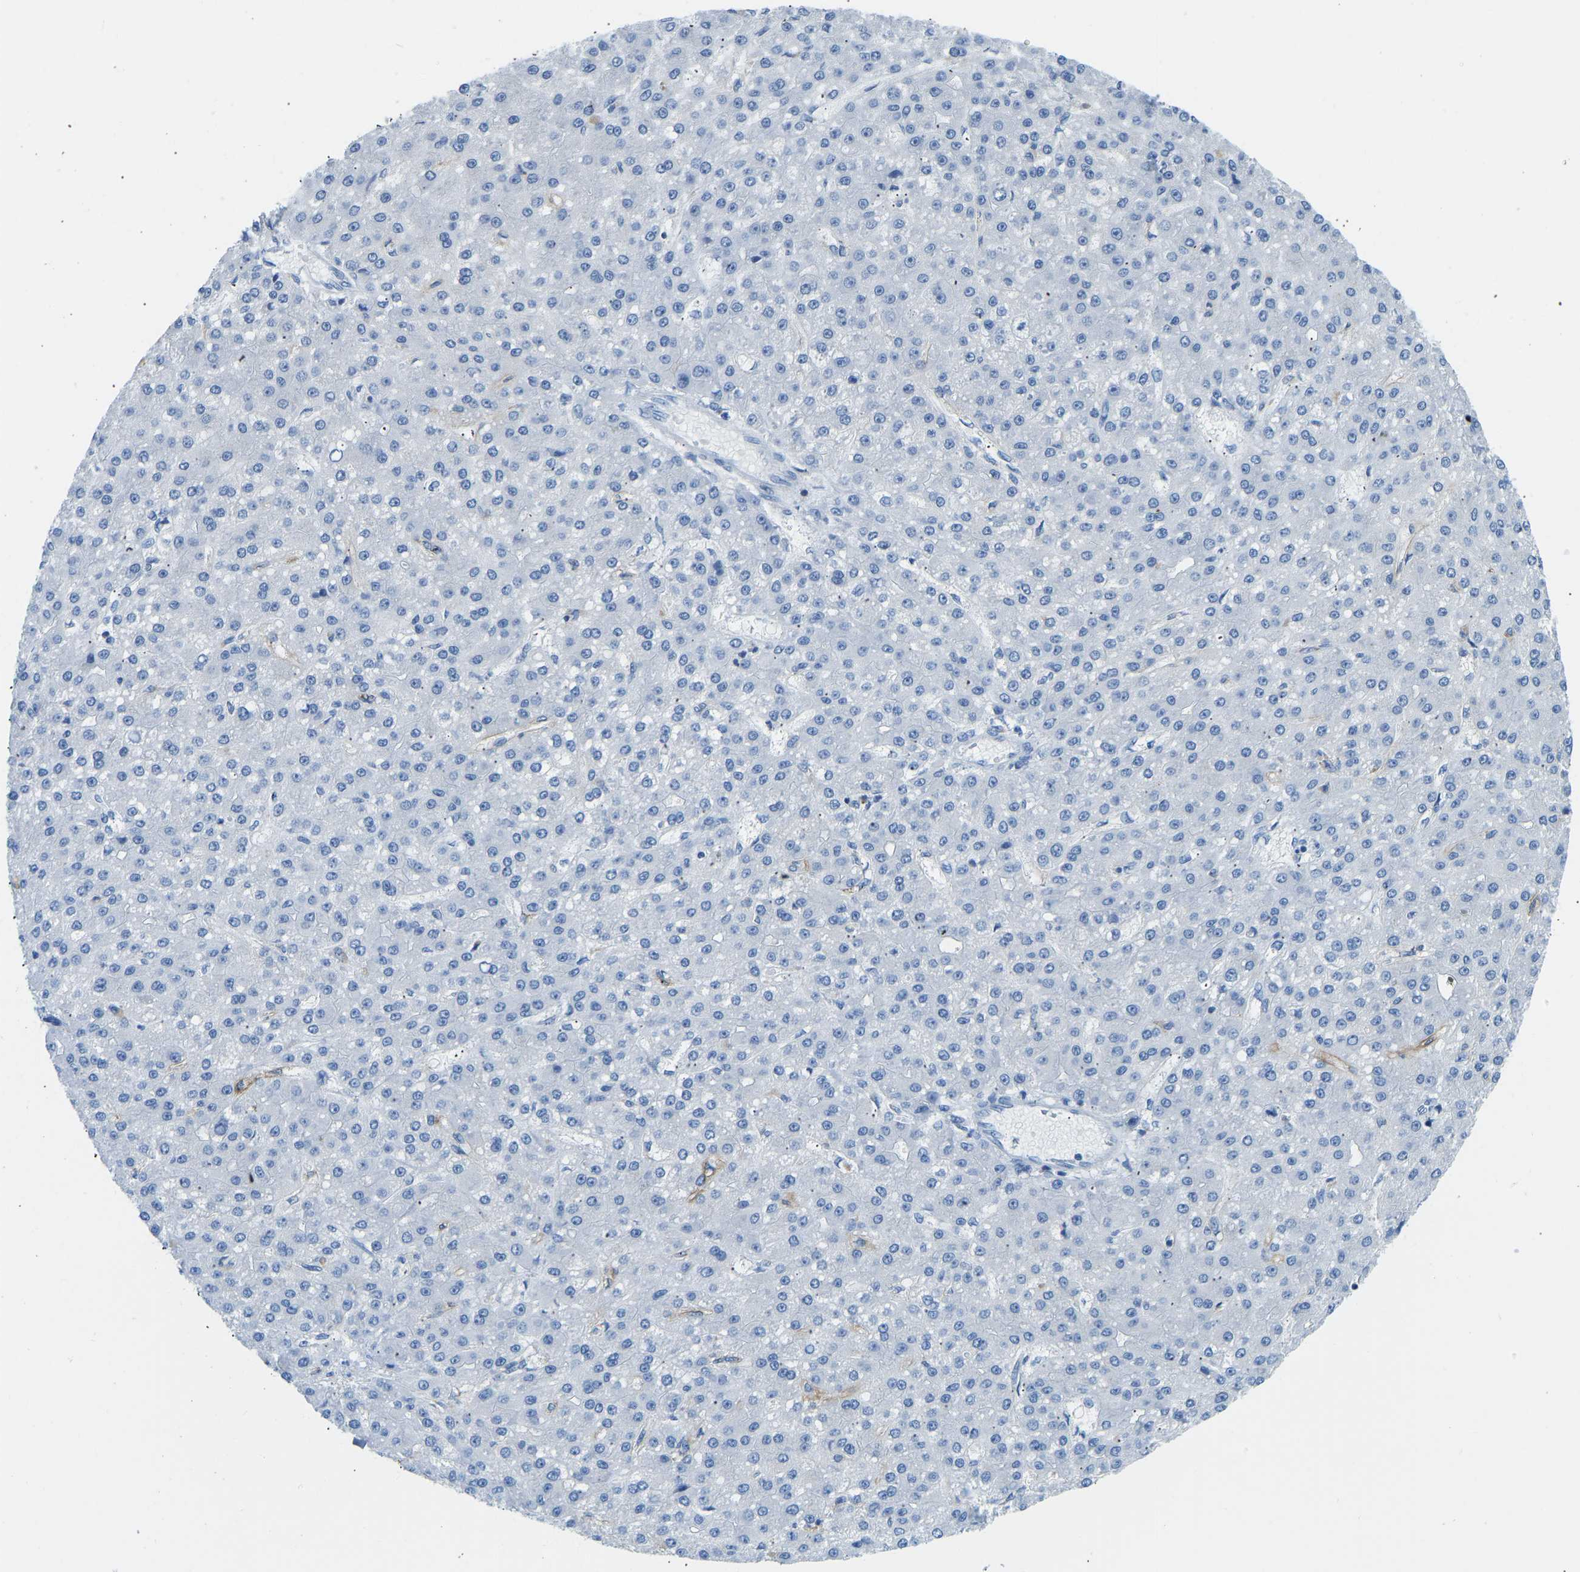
{"staining": {"intensity": "negative", "quantity": "none", "location": "none"}, "tissue": "liver cancer", "cell_type": "Tumor cells", "image_type": "cancer", "snomed": [{"axis": "morphology", "description": "Carcinoma, Hepatocellular, NOS"}, {"axis": "topography", "description": "Liver"}], "caption": "Micrograph shows no significant protein staining in tumor cells of hepatocellular carcinoma (liver).", "gene": "COL15A1", "patient": {"sex": "male", "age": 67}}